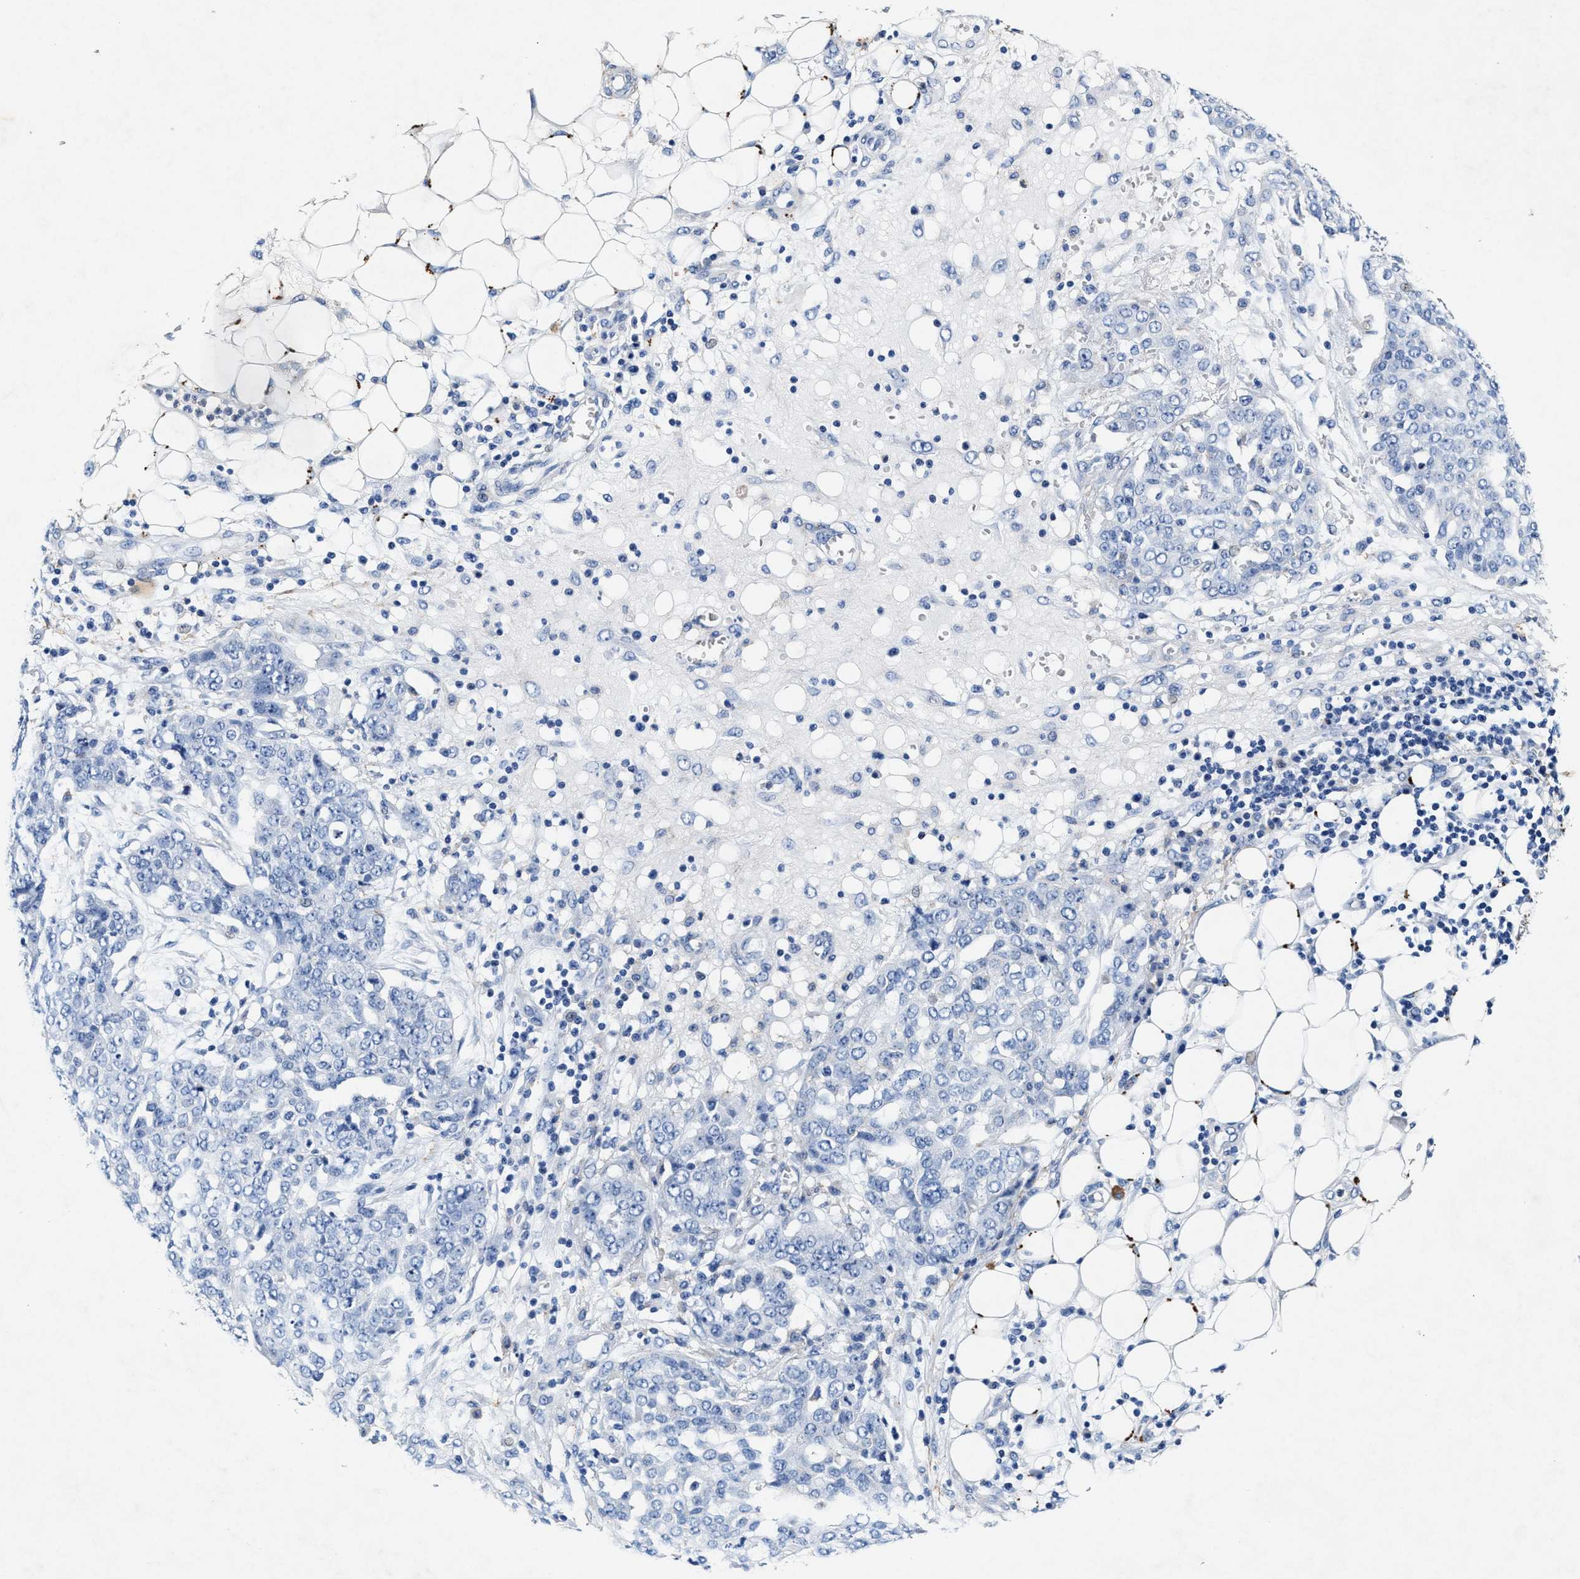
{"staining": {"intensity": "negative", "quantity": "none", "location": "none"}, "tissue": "ovarian cancer", "cell_type": "Tumor cells", "image_type": "cancer", "snomed": [{"axis": "morphology", "description": "Cystadenocarcinoma, serous, NOS"}, {"axis": "topography", "description": "Soft tissue"}, {"axis": "topography", "description": "Ovary"}], "caption": "This is a histopathology image of IHC staining of serous cystadenocarcinoma (ovarian), which shows no expression in tumor cells.", "gene": "SLC8A1", "patient": {"sex": "female", "age": 57}}